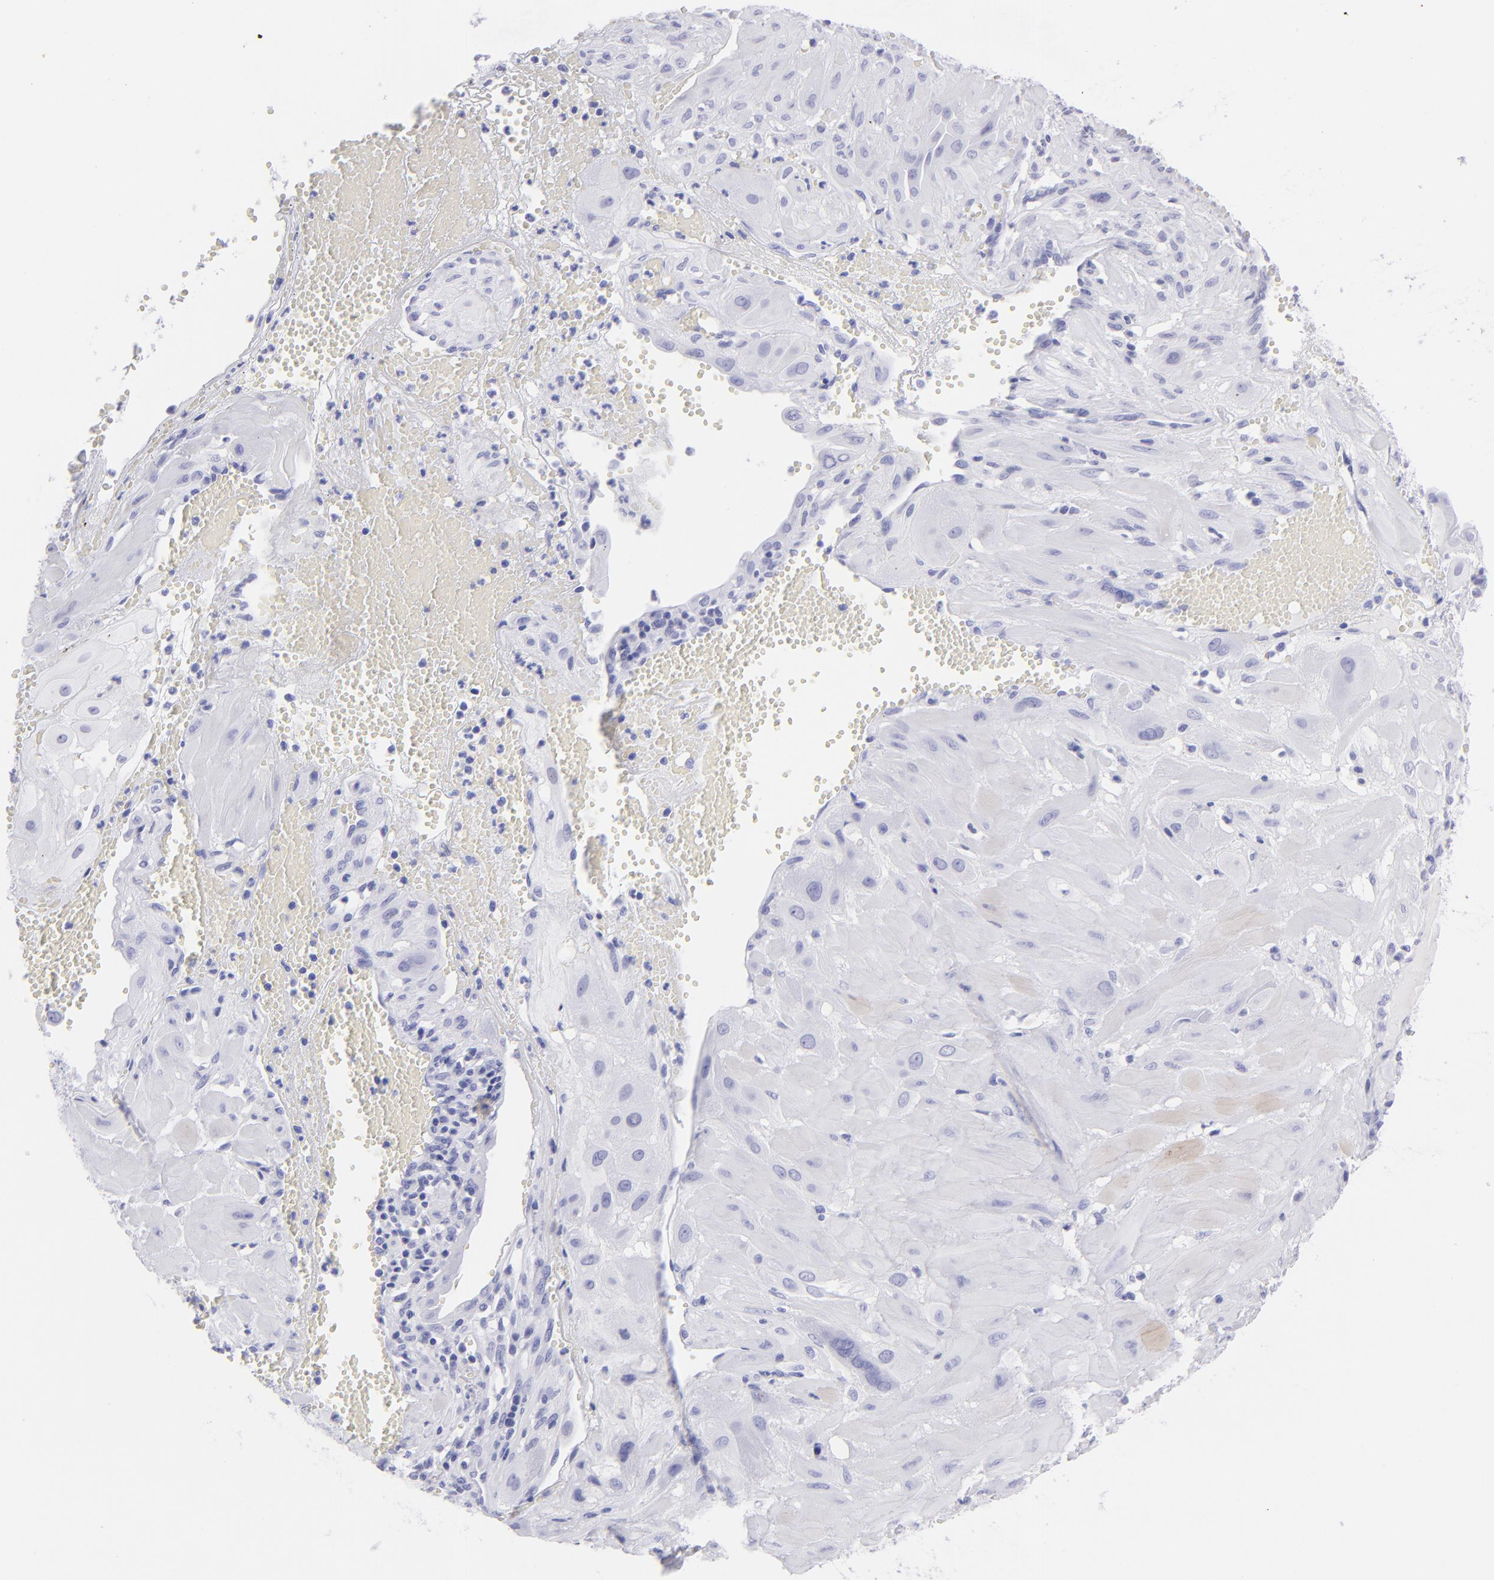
{"staining": {"intensity": "negative", "quantity": "none", "location": "none"}, "tissue": "cervical cancer", "cell_type": "Tumor cells", "image_type": "cancer", "snomed": [{"axis": "morphology", "description": "Squamous cell carcinoma, NOS"}, {"axis": "topography", "description": "Cervix"}], "caption": "Tumor cells show no significant positivity in cervical cancer.", "gene": "SLC1A3", "patient": {"sex": "female", "age": 34}}